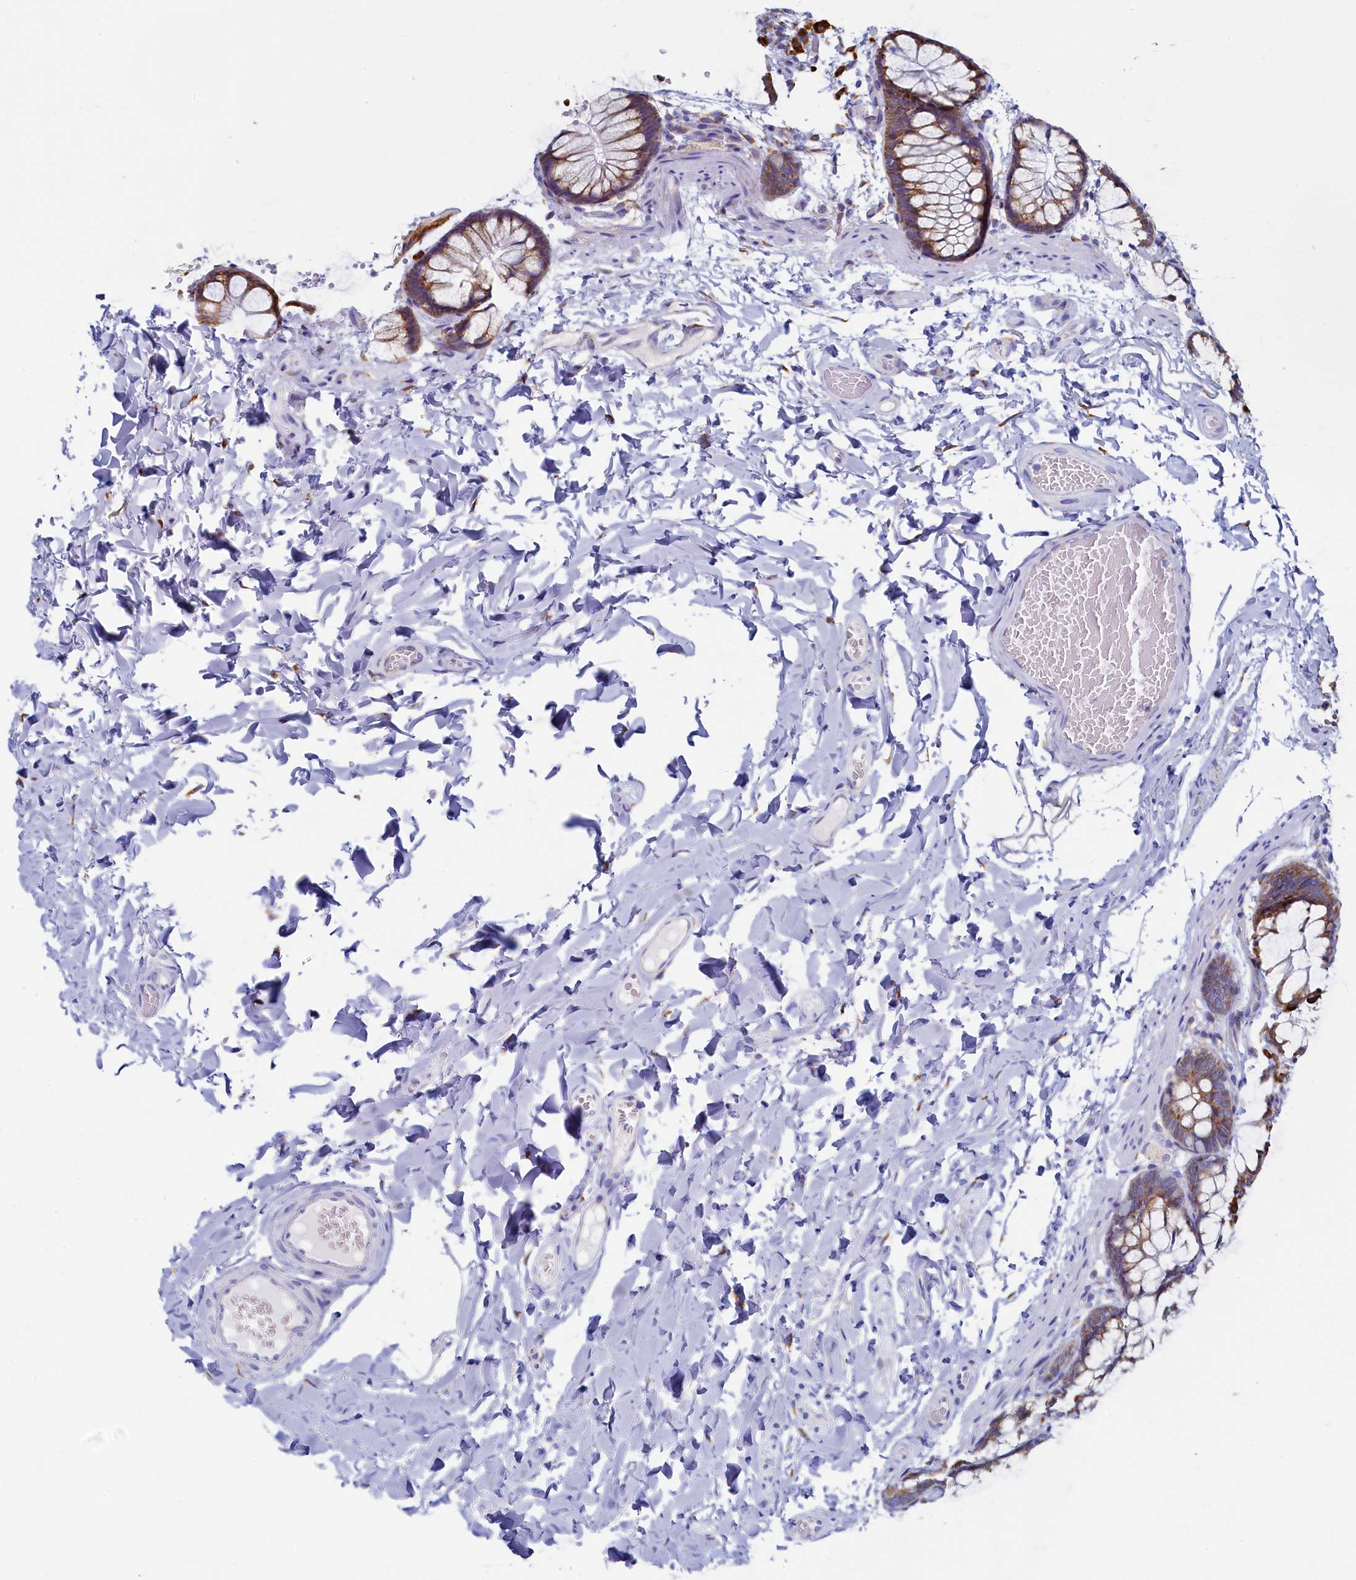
{"staining": {"intensity": "negative", "quantity": "none", "location": "none"}, "tissue": "colon", "cell_type": "Endothelial cells", "image_type": "normal", "snomed": [{"axis": "morphology", "description": "Normal tissue, NOS"}, {"axis": "topography", "description": "Colon"}], "caption": "There is no significant staining in endothelial cells of colon. The staining was performed using DAB to visualize the protein expression in brown, while the nuclei were stained in blue with hematoxylin (Magnification: 20x).", "gene": "TMEM18", "patient": {"sex": "male", "age": 47}}